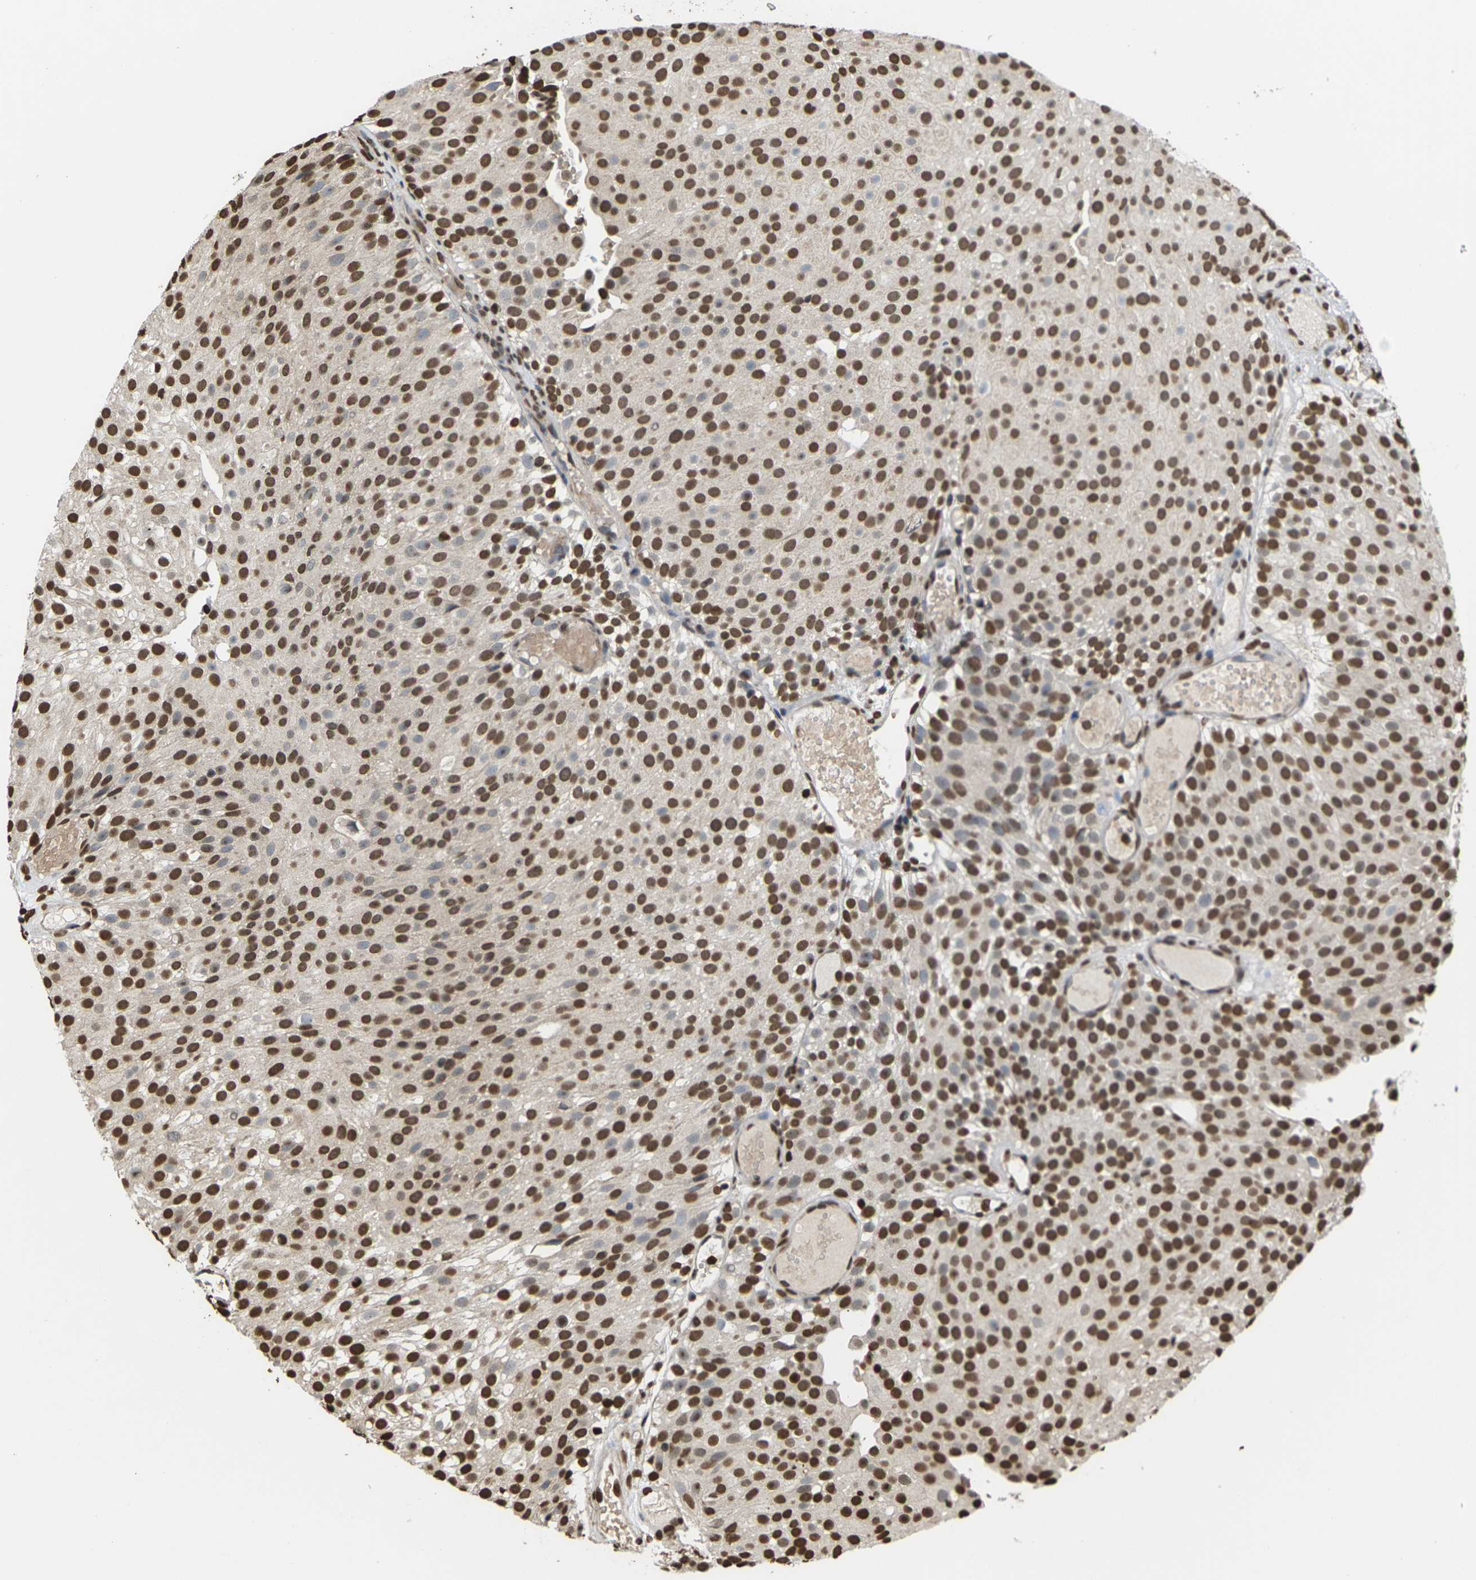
{"staining": {"intensity": "strong", "quantity": ">75%", "location": "nuclear"}, "tissue": "urothelial cancer", "cell_type": "Tumor cells", "image_type": "cancer", "snomed": [{"axis": "morphology", "description": "Urothelial carcinoma, Low grade"}, {"axis": "topography", "description": "Urinary bladder"}], "caption": "Protein analysis of urothelial cancer tissue shows strong nuclear expression in approximately >75% of tumor cells.", "gene": "EMSY", "patient": {"sex": "male", "age": 78}}